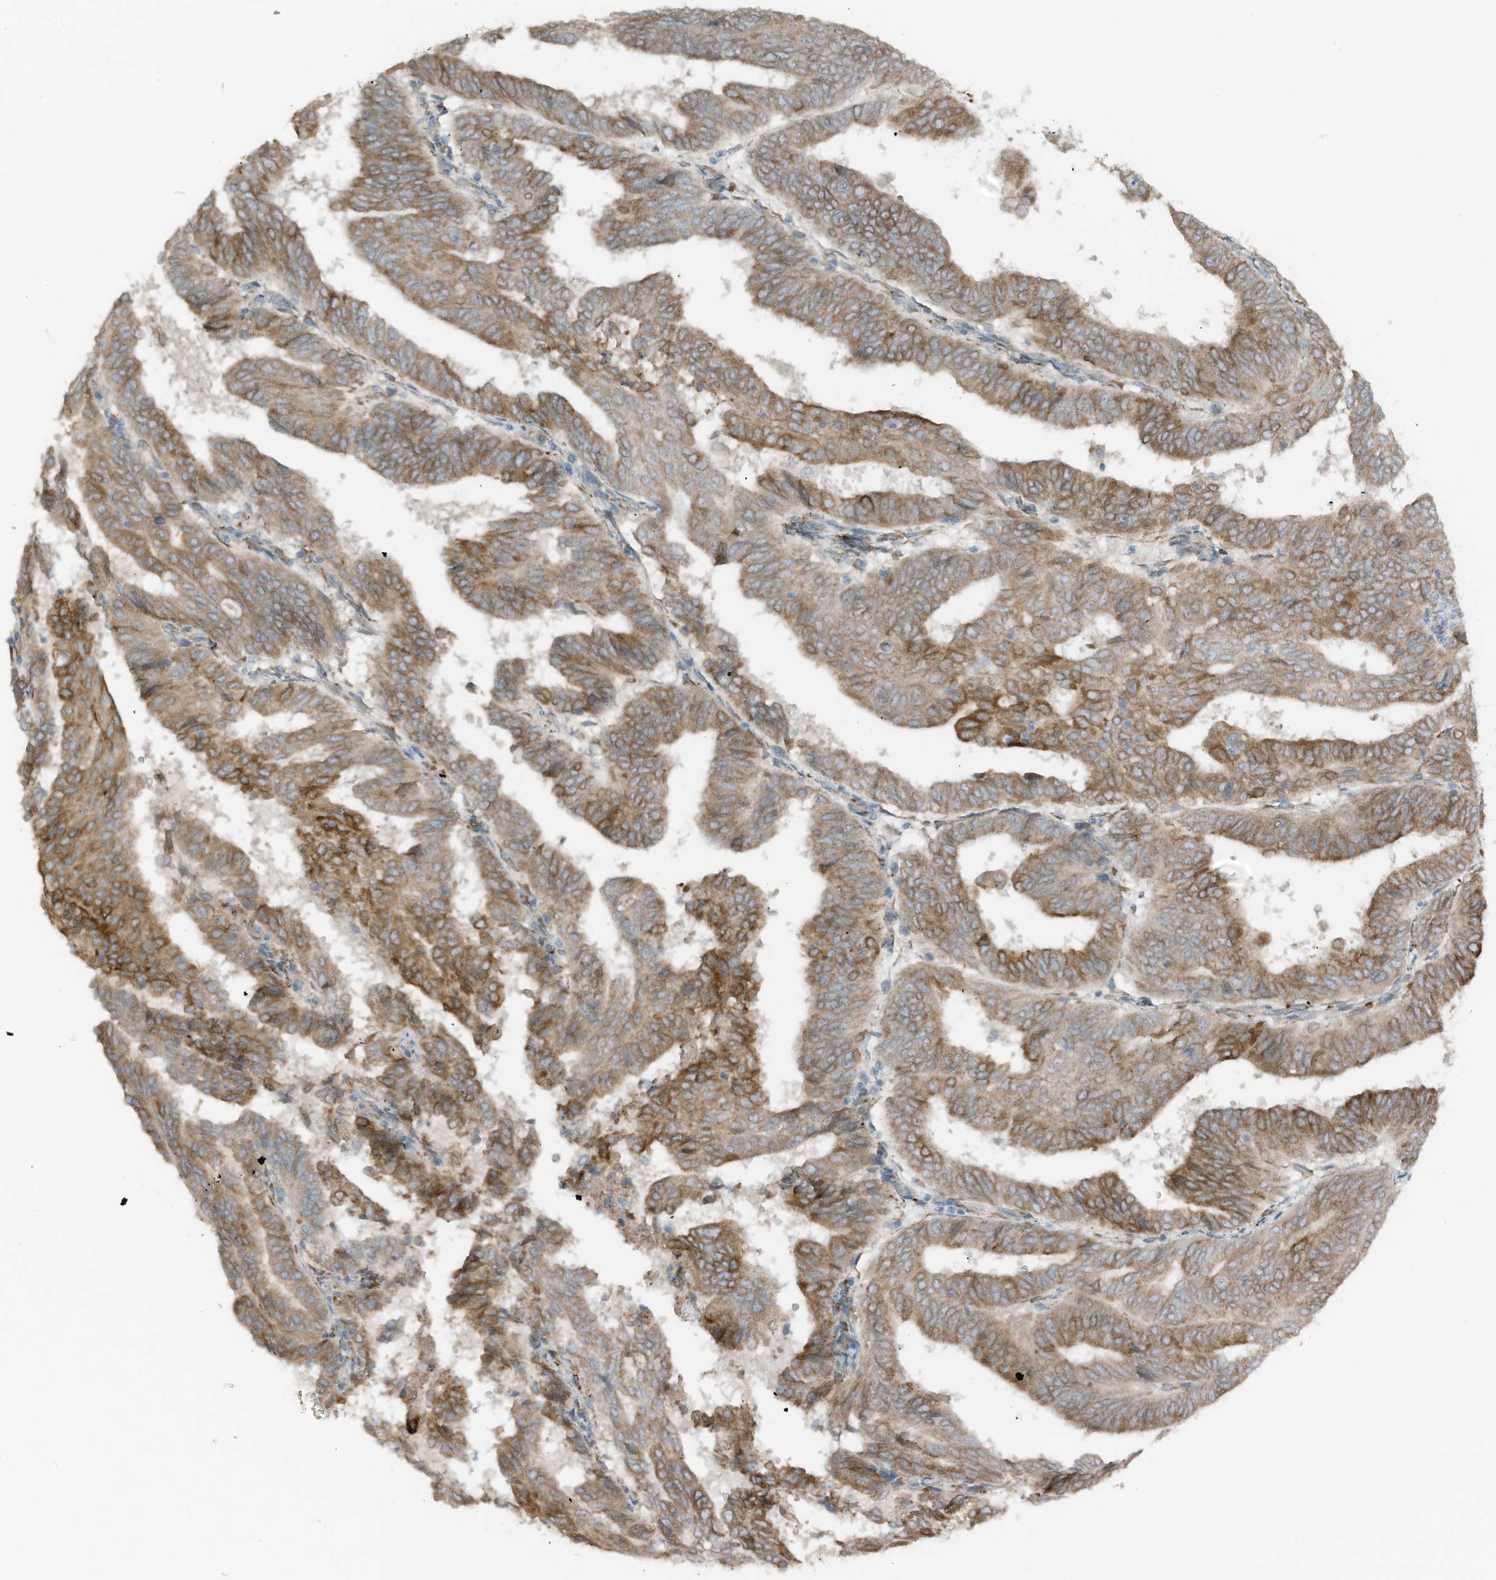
{"staining": {"intensity": "moderate", "quantity": ">75%", "location": "cytoplasmic/membranous"}, "tissue": "endometrial cancer", "cell_type": "Tumor cells", "image_type": "cancer", "snomed": [{"axis": "morphology", "description": "Adenocarcinoma, NOS"}, {"axis": "topography", "description": "Uterus"}], "caption": "There is medium levels of moderate cytoplasmic/membranous expression in tumor cells of endometrial adenocarcinoma, as demonstrated by immunohistochemical staining (brown color).", "gene": "ARHGEF33", "patient": {"sex": "female", "age": 77}}